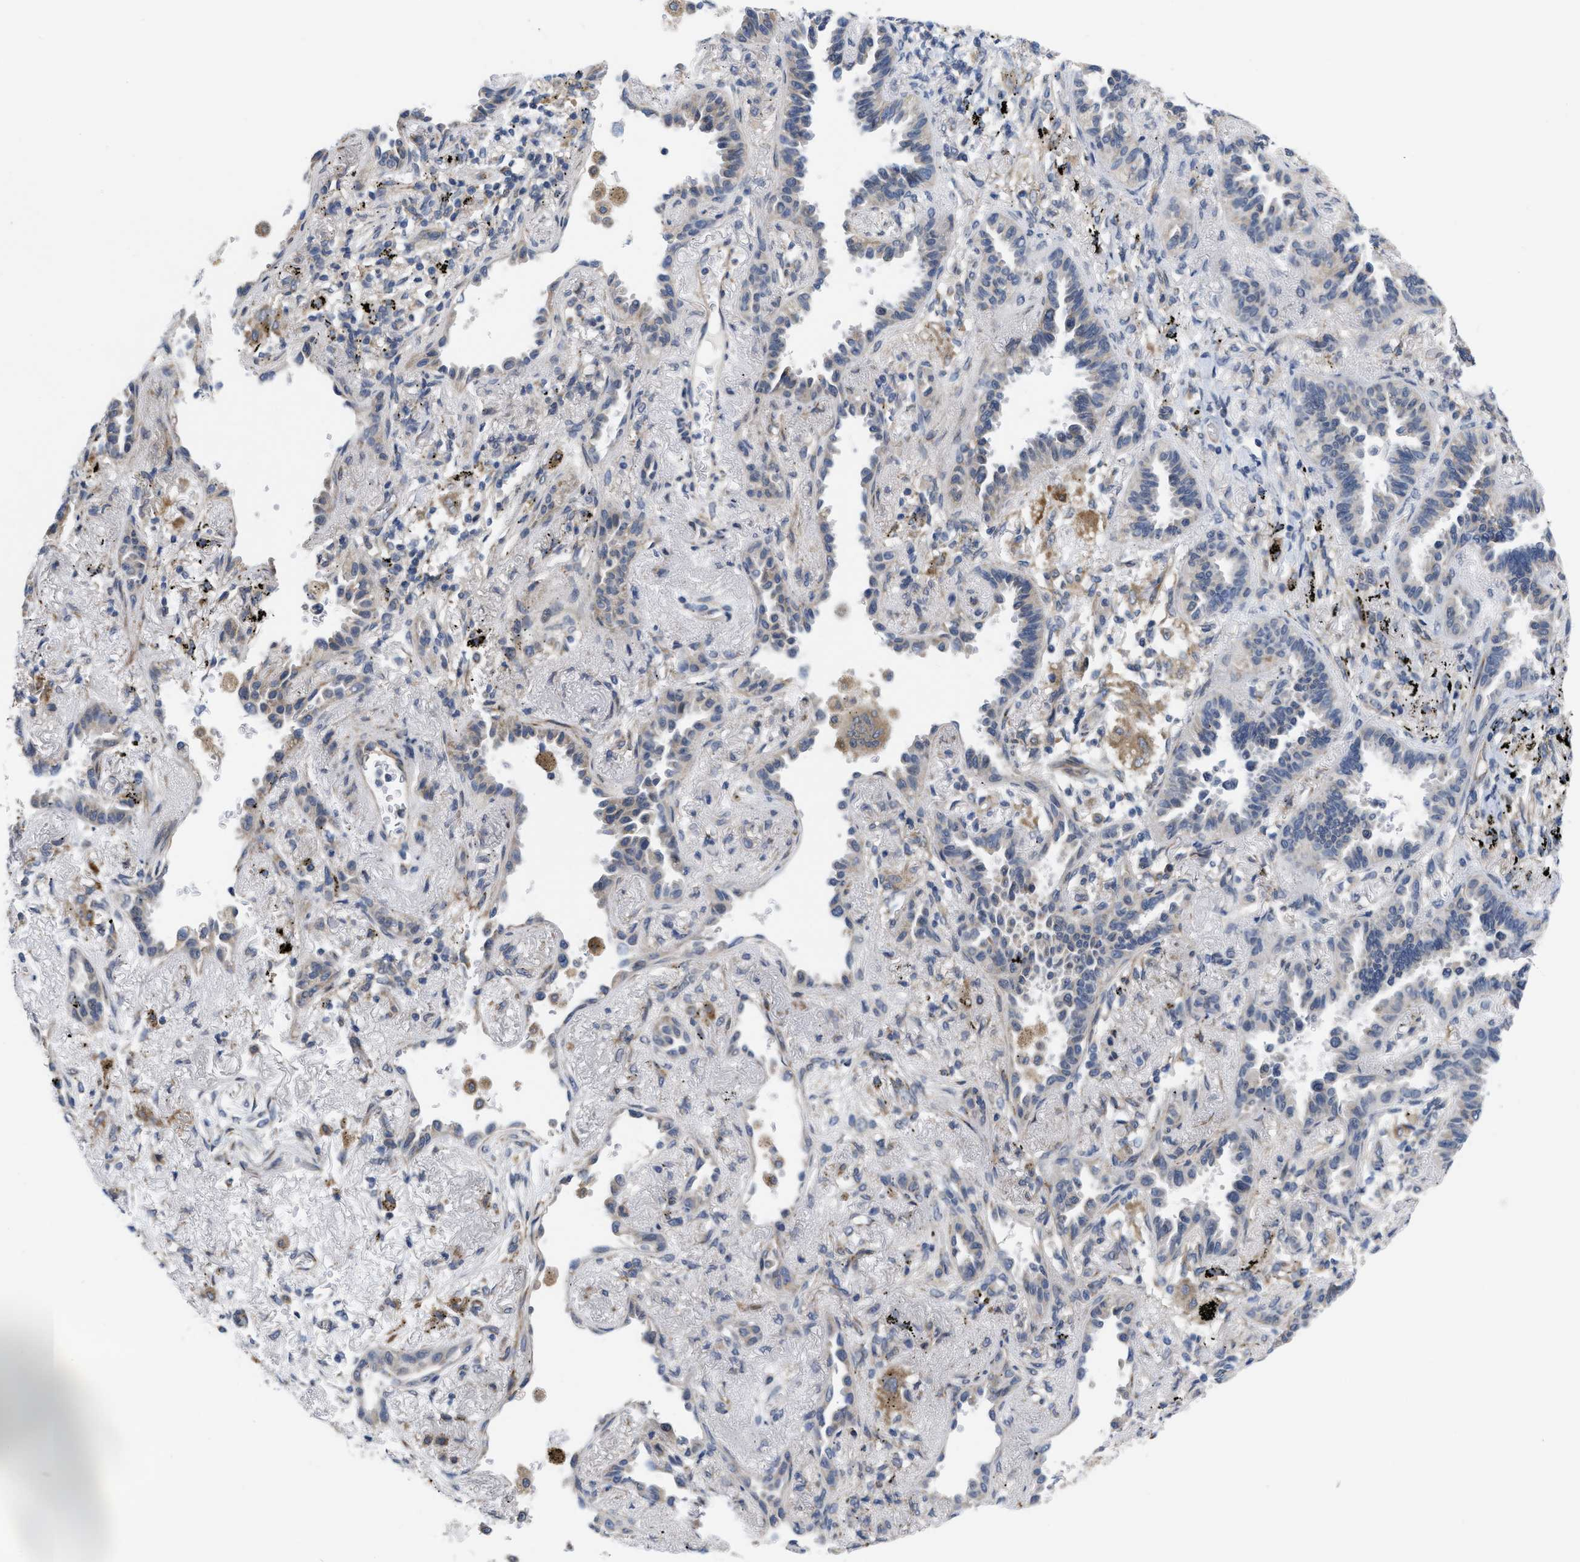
{"staining": {"intensity": "negative", "quantity": "none", "location": "none"}, "tissue": "lung cancer", "cell_type": "Tumor cells", "image_type": "cancer", "snomed": [{"axis": "morphology", "description": "Adenocarcinoma, NOS"}, {"axis": "topography", "description": "Lung"}], "caption": "DAB immunohistochemical staining of adenocarcinoma (lung) exhibits no significant positivity in tumor cells.", "gene": "EOGT", "patient": {"sex": "male", "age": 59}}